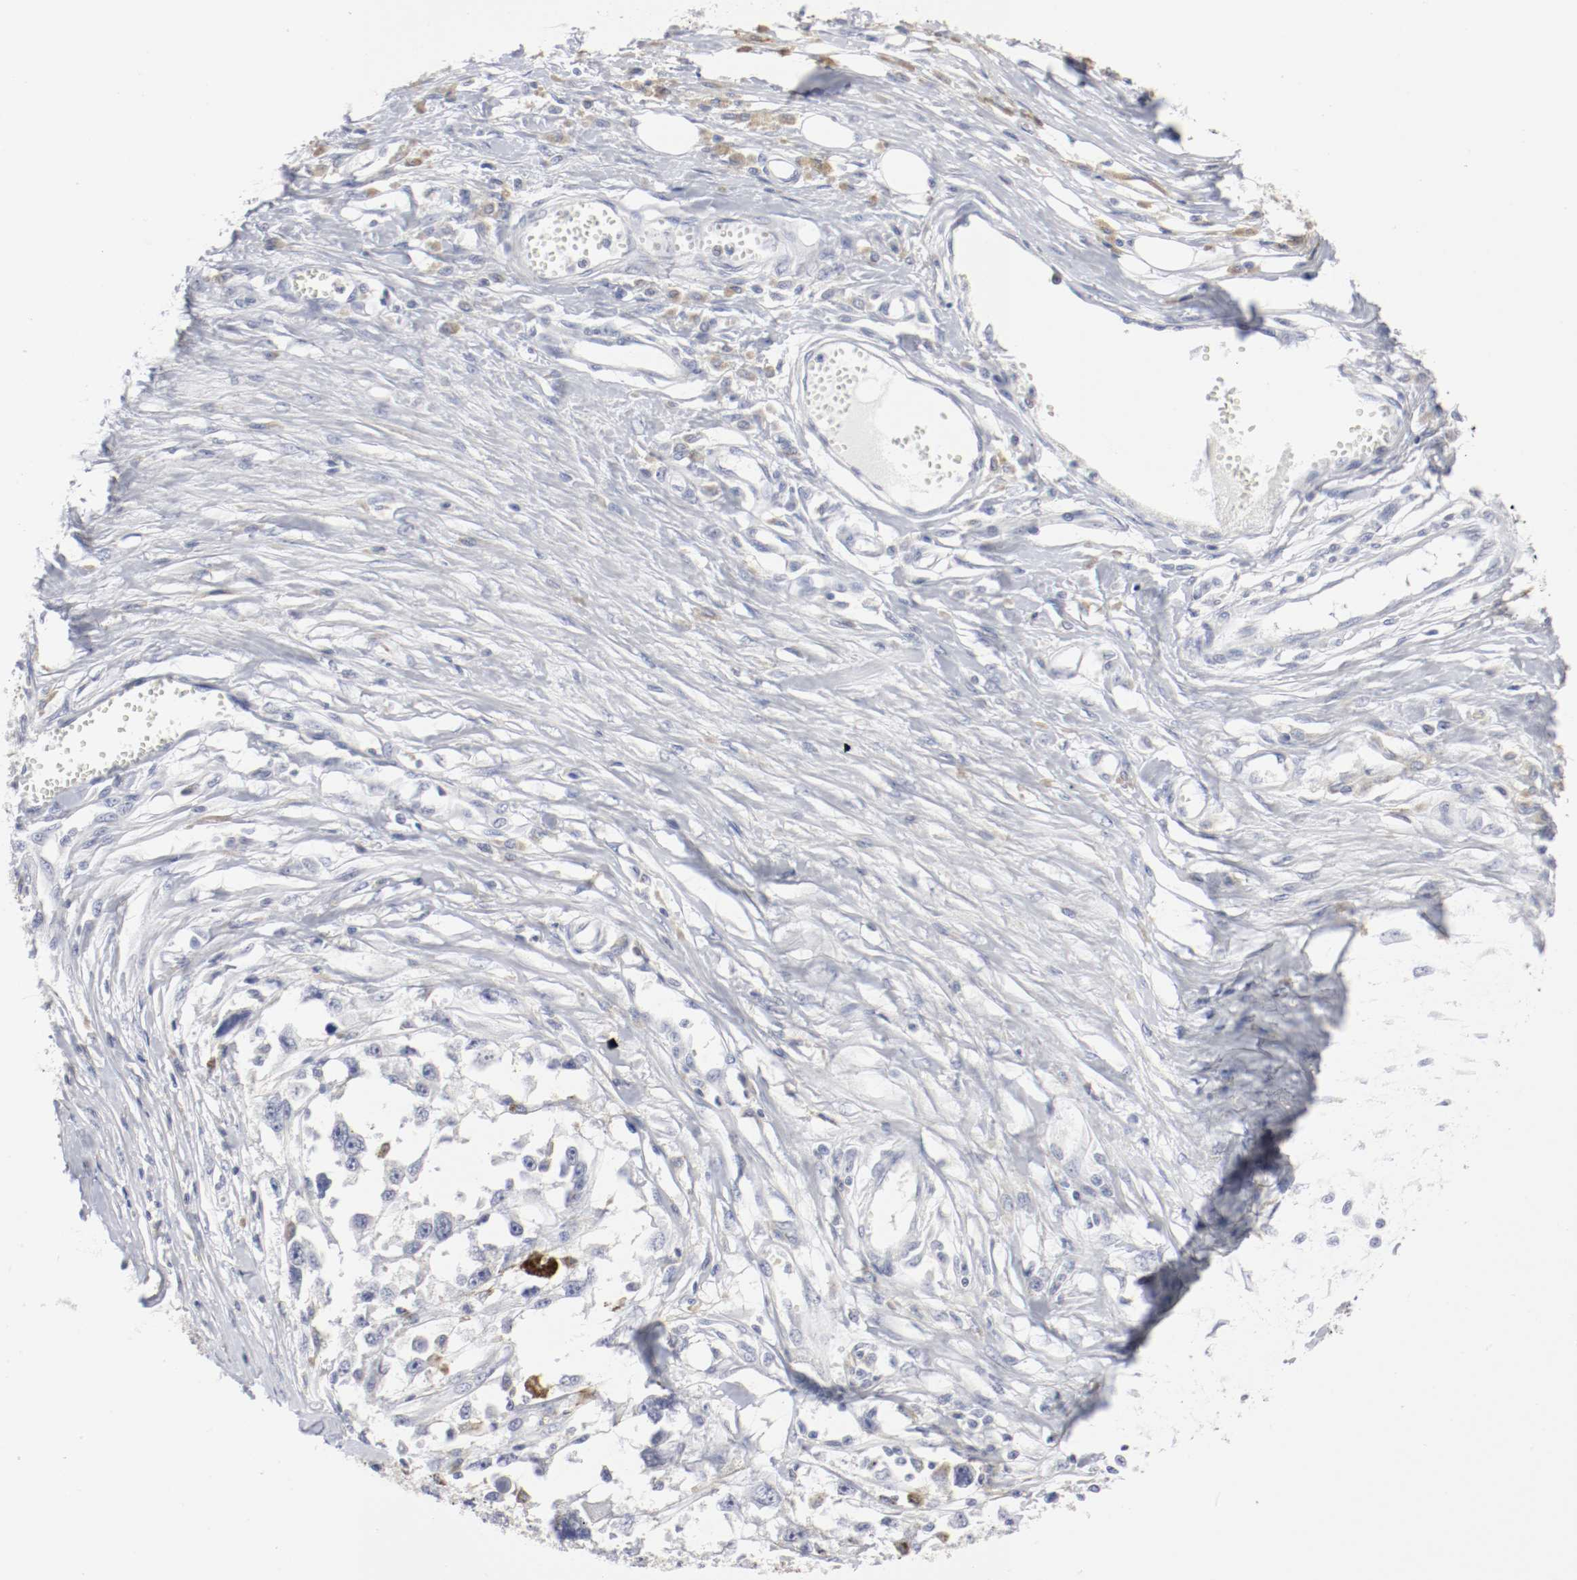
{"staining": {"intensity": "negative", "quantity": "none", "location": "none"}, "tissue": "melanoma", "cell_type": "Tumor cells", "image_type": "cancer", "snomed": [{"axis": "morphology", "description": "Malignant melanoma, Metastatic site"}, {"axis": "topography", "description": "Lymph node"}], "caption": "Tumor cells show no significant expression in malignant melanoma (metastatic site).", "gene": "ITGAX", "patient": {"sex": "male", "age": 59}}